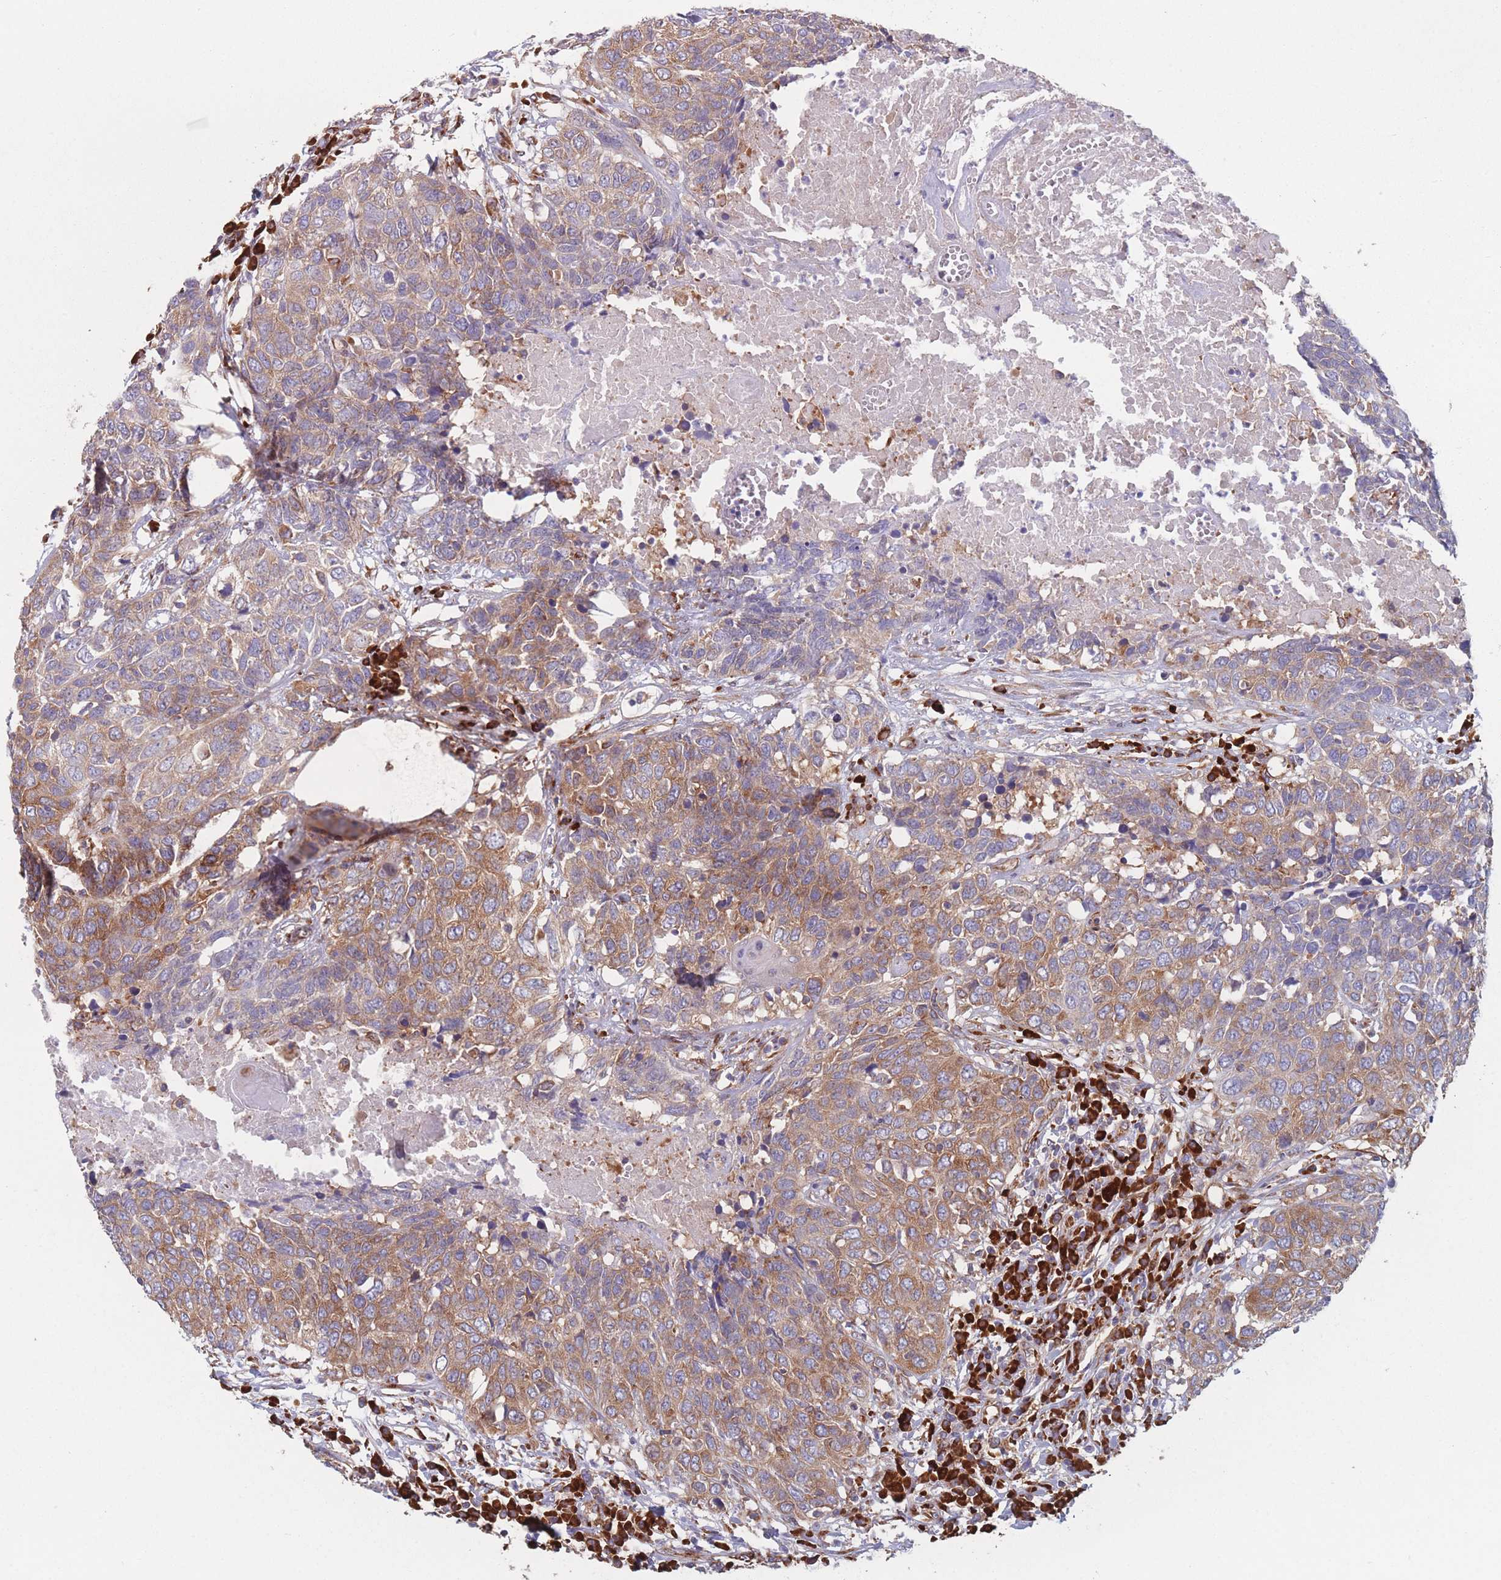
{"staining": {"intensity": "moderate", "quantity": ">75%", "location": "cytoplasmic/membranous"}, "tissue": "head and neck cancer", "cell_type": "Tumor cells", "image_type": "cancer", "snomed": [{"axis": "morphology", "description": "Squamous cell carcinoma, NOS"}, {"axis": "topography", "description": "Head-Neck"}], "caption": "Head and neck squamous cell carcinoma stained for a protein (brown) displays moderate cytoplasmic/membranous positive expression in about >75% of tumor cells.", "gene": "EEF1B2", "patient": {"sex": "male", "age": 66}}